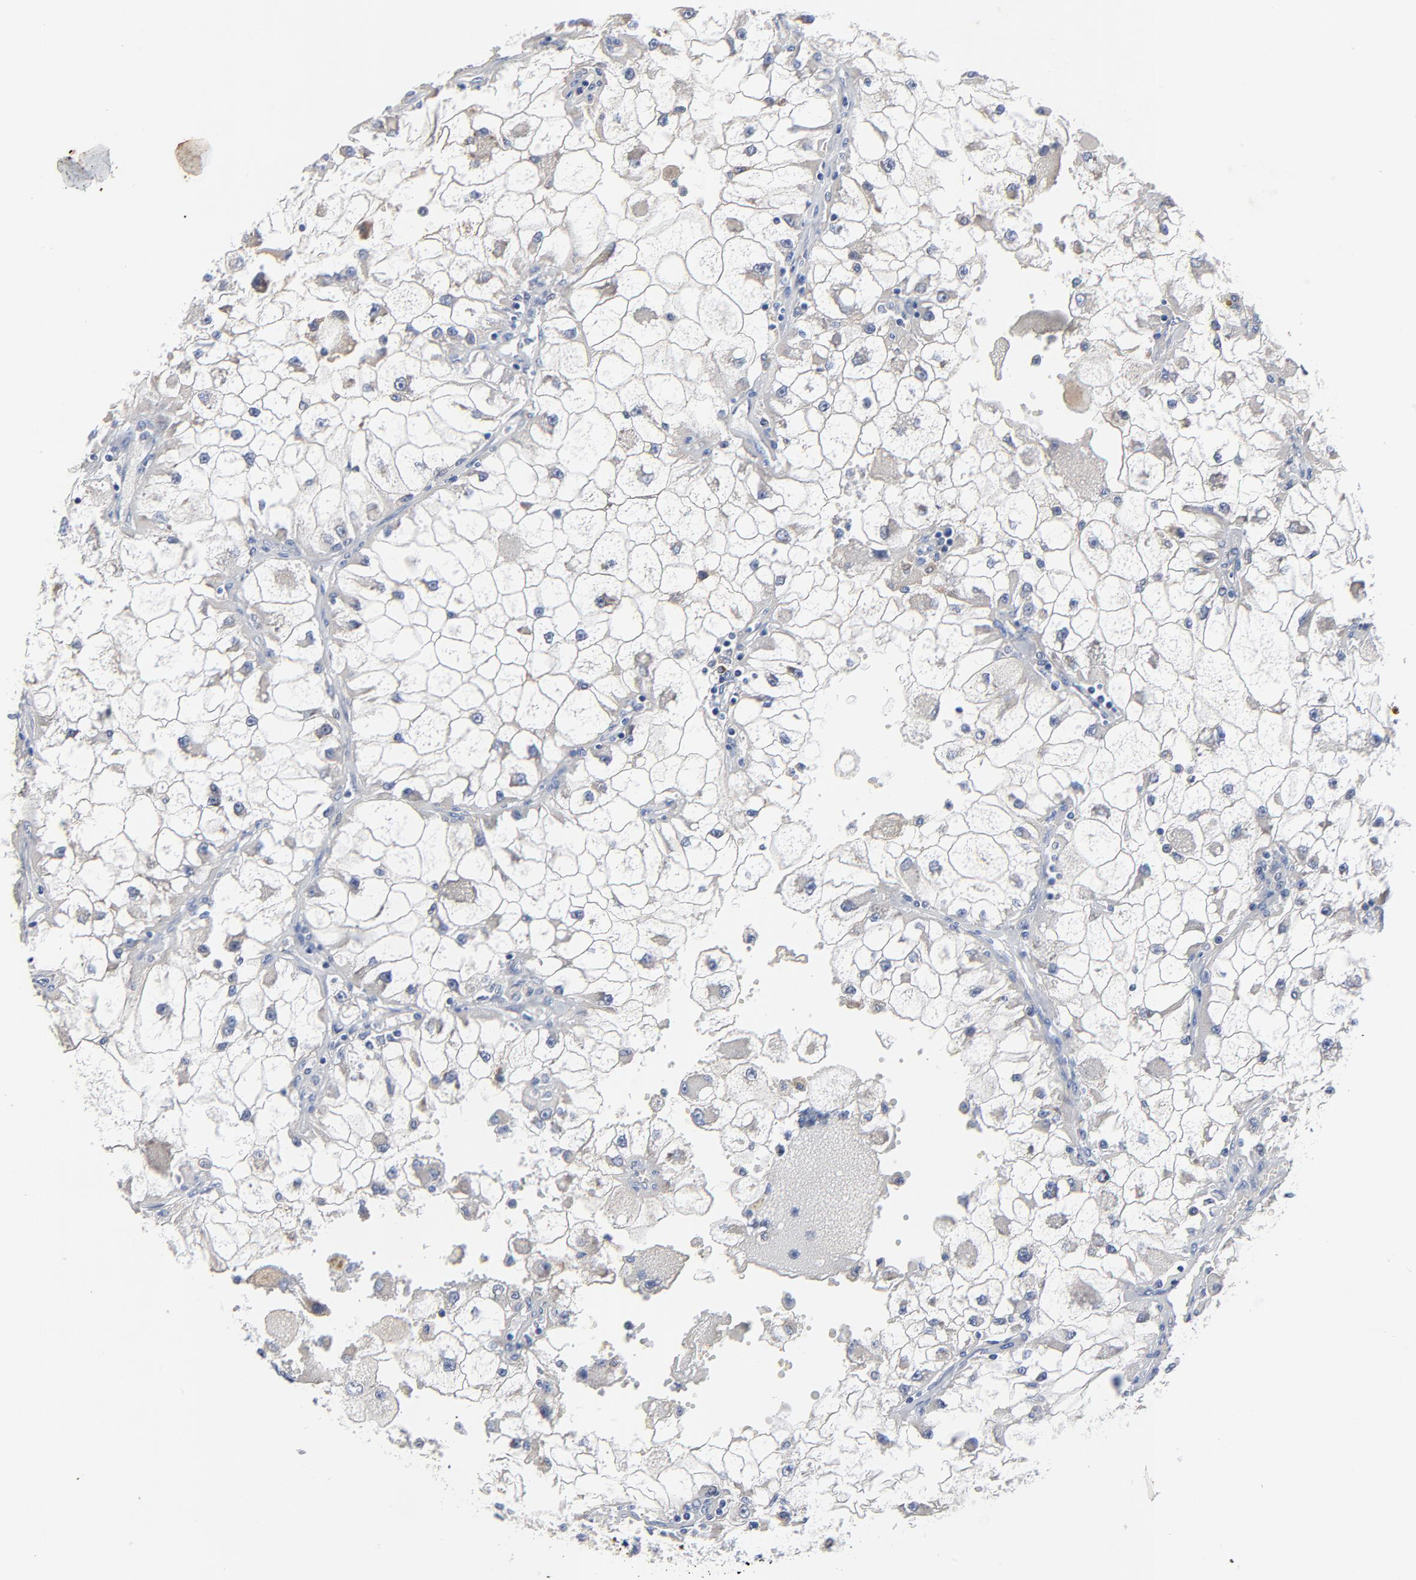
{"staining": {"intensity": "negative", "quantity": "none", "location": "none"}, "tissue": "renal cancer", "cell_type": "Tumor cells", "image_type": "cancer", "snomed": [{"axis": "morphology", "description": "Adenocarcinoma, NOS"}, {"axis": "topography", "description": "Kidney"}], "caption": "This is an immunohistochemistry (IHC) photomicrograph of adenocarcinoma (renal). There is no expression in tumor cells.", "gene": "VAV2", "patient": {"sex": "female", "age": 73}}